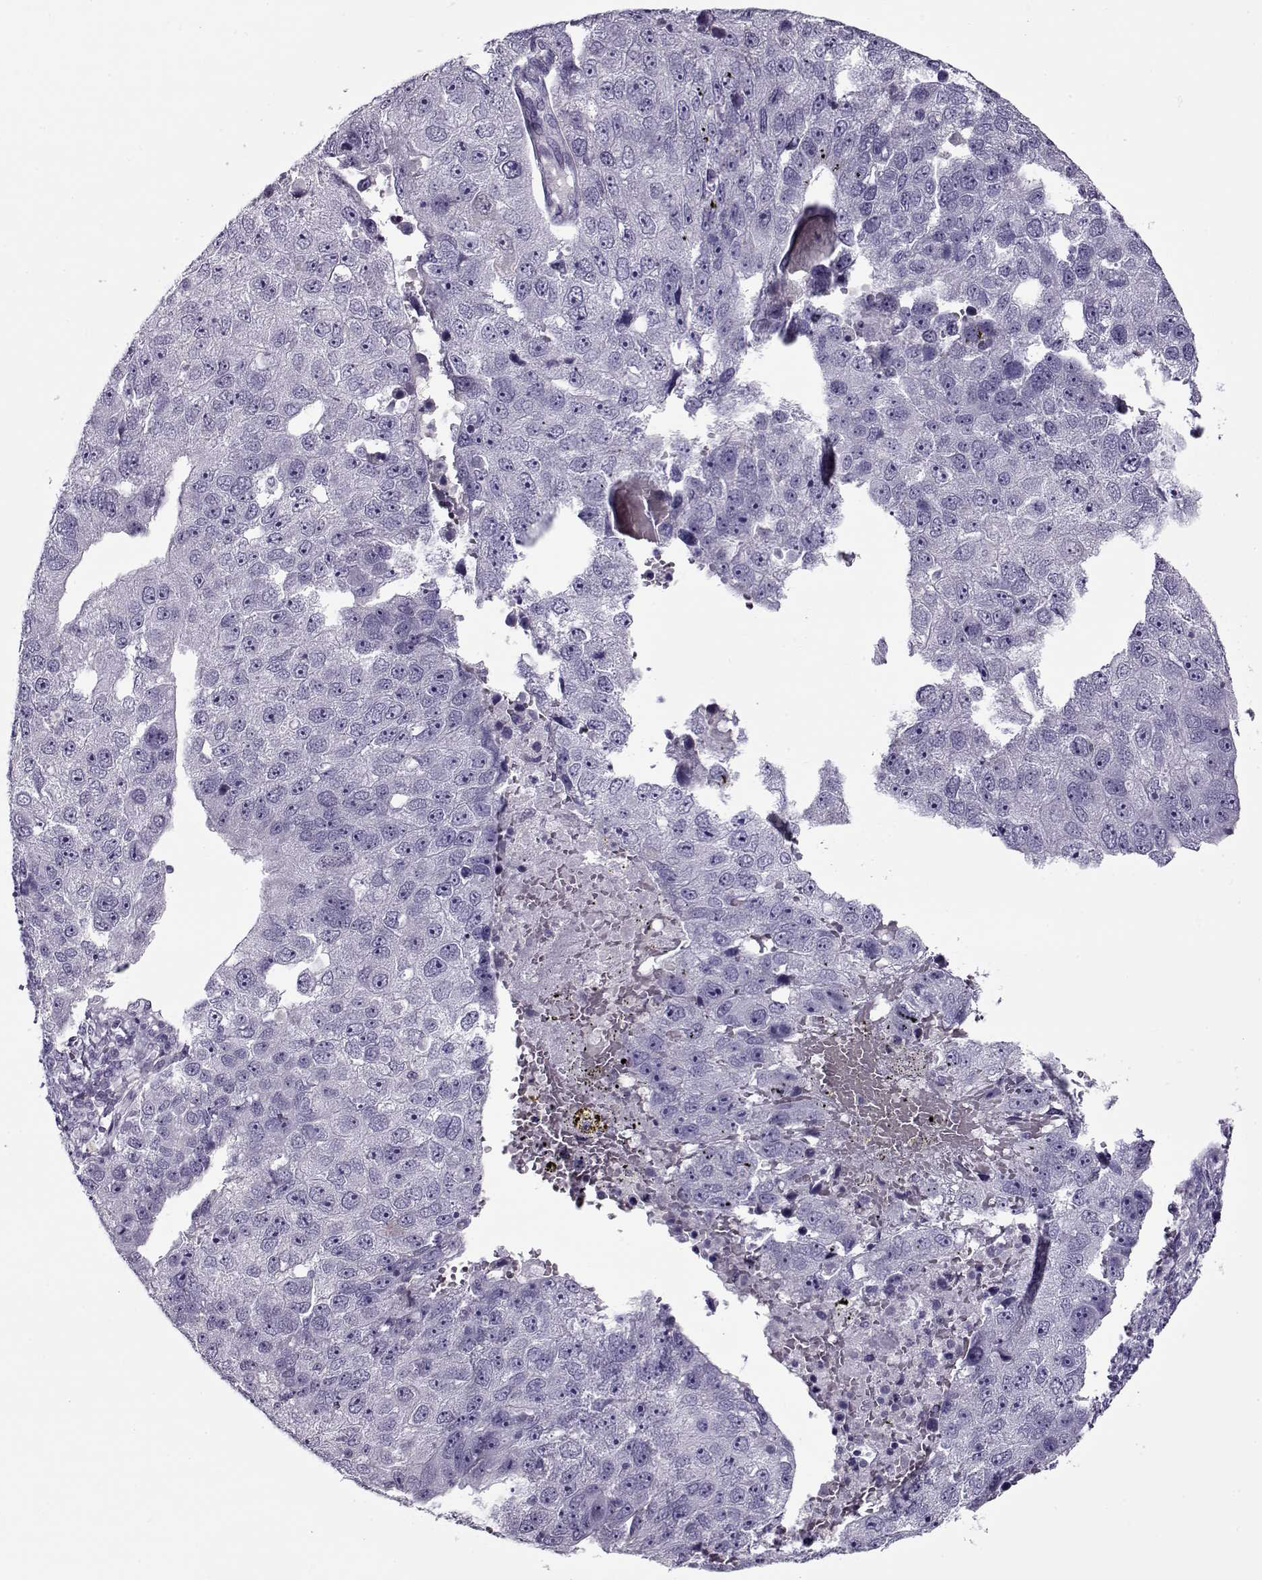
{"staining": {"intensity": "negative", "quantity": "none", "location": "none"}, "tissue": "pancreatic cancer", "cell_type": "Tumor cells", "image_type": "cancer", "snomed": [{"axis": "morphology", "description": "Adenocarcinoma, NOS"}, {"axis": "topography", "description": "Pancreas"}], "caption": "A photomicrograph of pancreatic cancer stained for a protein shows no brown staining in tumor cells.", "gene": "GAGE2A", "patient": {"sex": "female", "age": 61}}